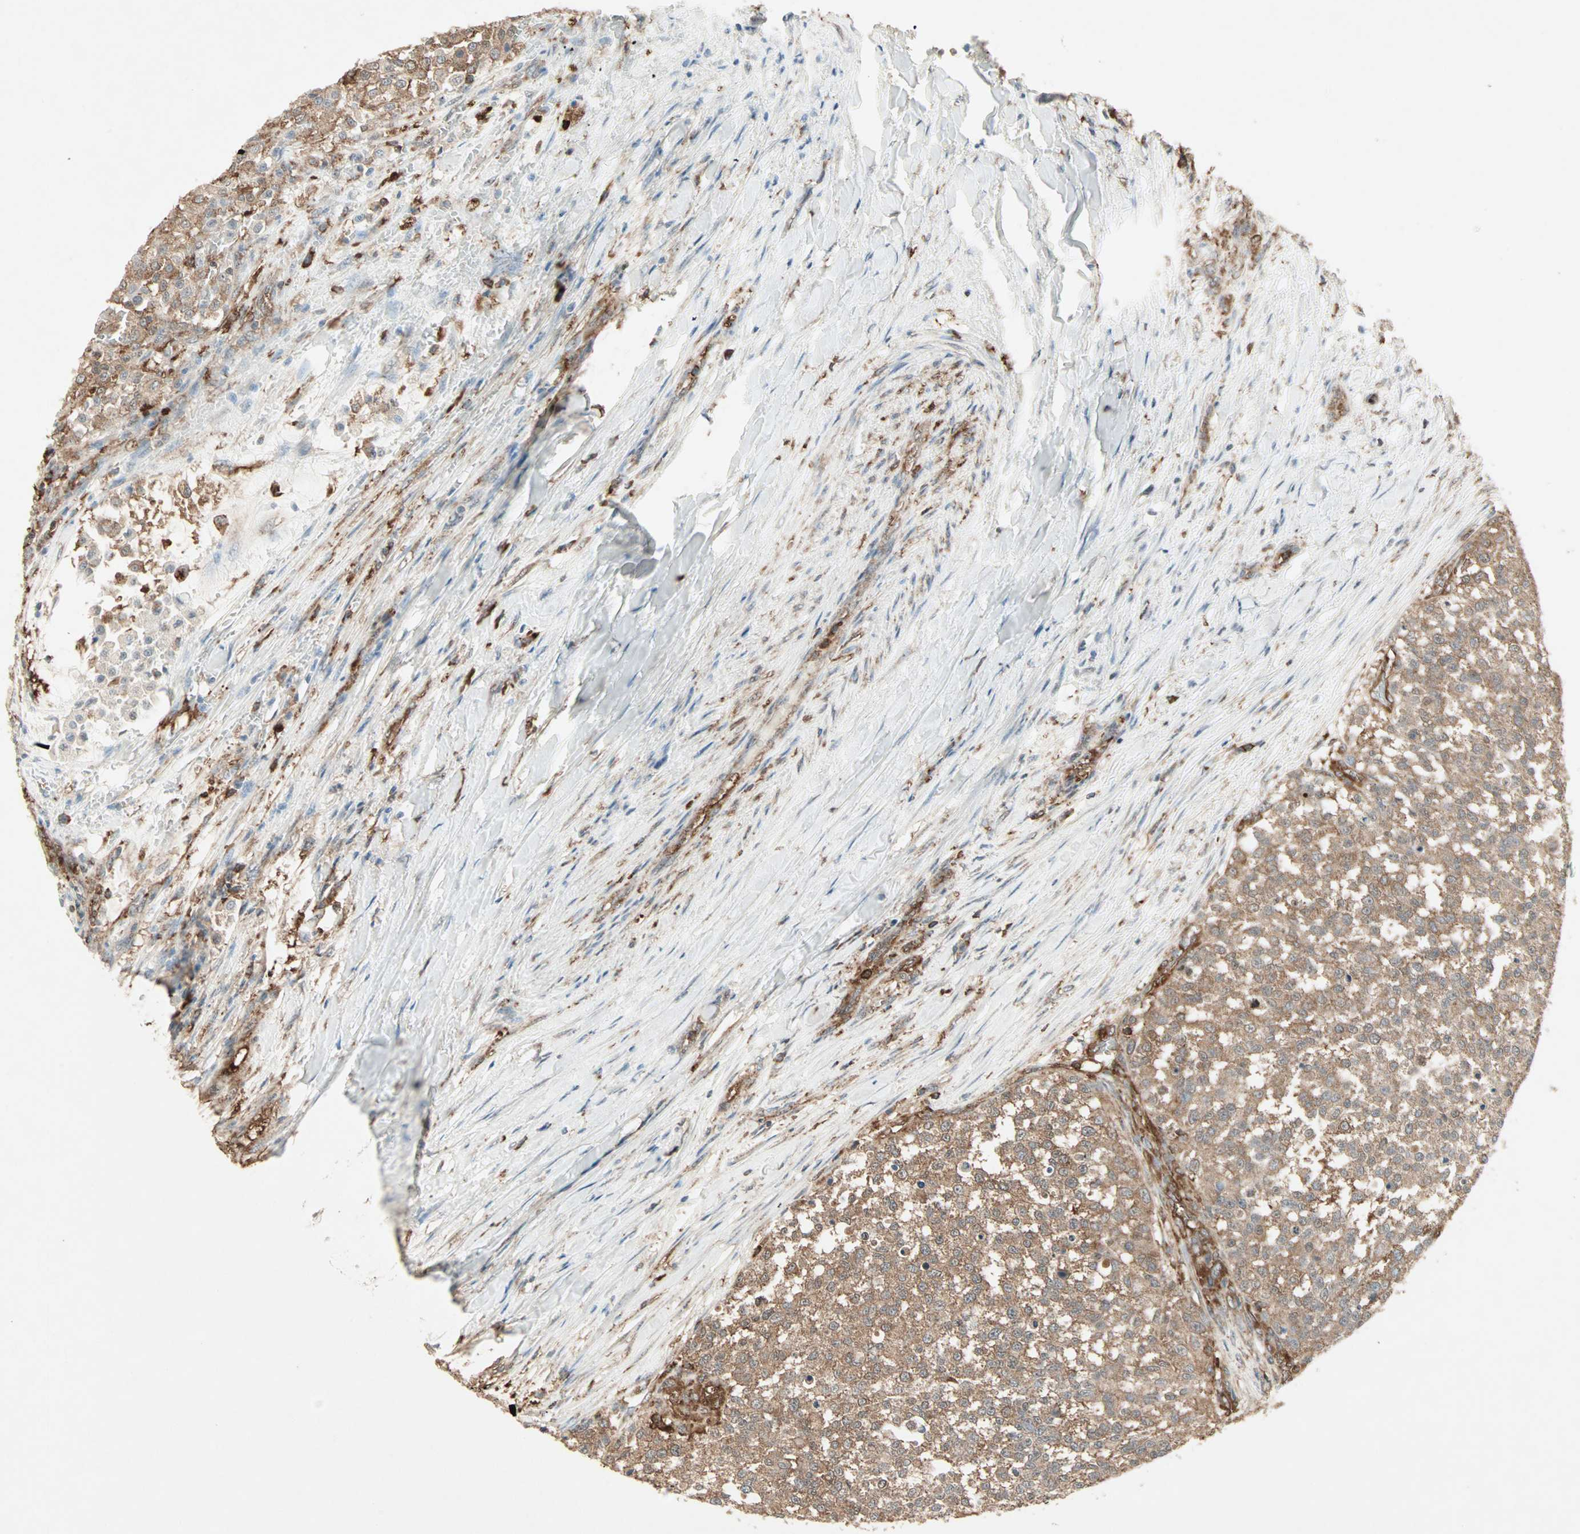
{"staining": {"intensity": "moderate", "quantity": ">75%", "location": "cytoplasmic/membranous"}, "tissue": "testis cancer", "cell_type": "Tumor cells", "image_type": "cancer", "snomed": [{"axis": "morphology", "description": "Seminoma, NOS"}, {"axis": "topography", "description": "Testis"}], "caption": "Immunohistochemistry (IHC) photomicrograph of neoplastic tissue: testis seminoma stained using immunohistochemistry displays medium levels of moderate protein expression localized specifically in the cytoplasmic/membranous of tumor cells, appearing as a cytoplasmic/membranous brown color.", "gene": "MMP3", "patient": {"sex": "male", "age": 59}}